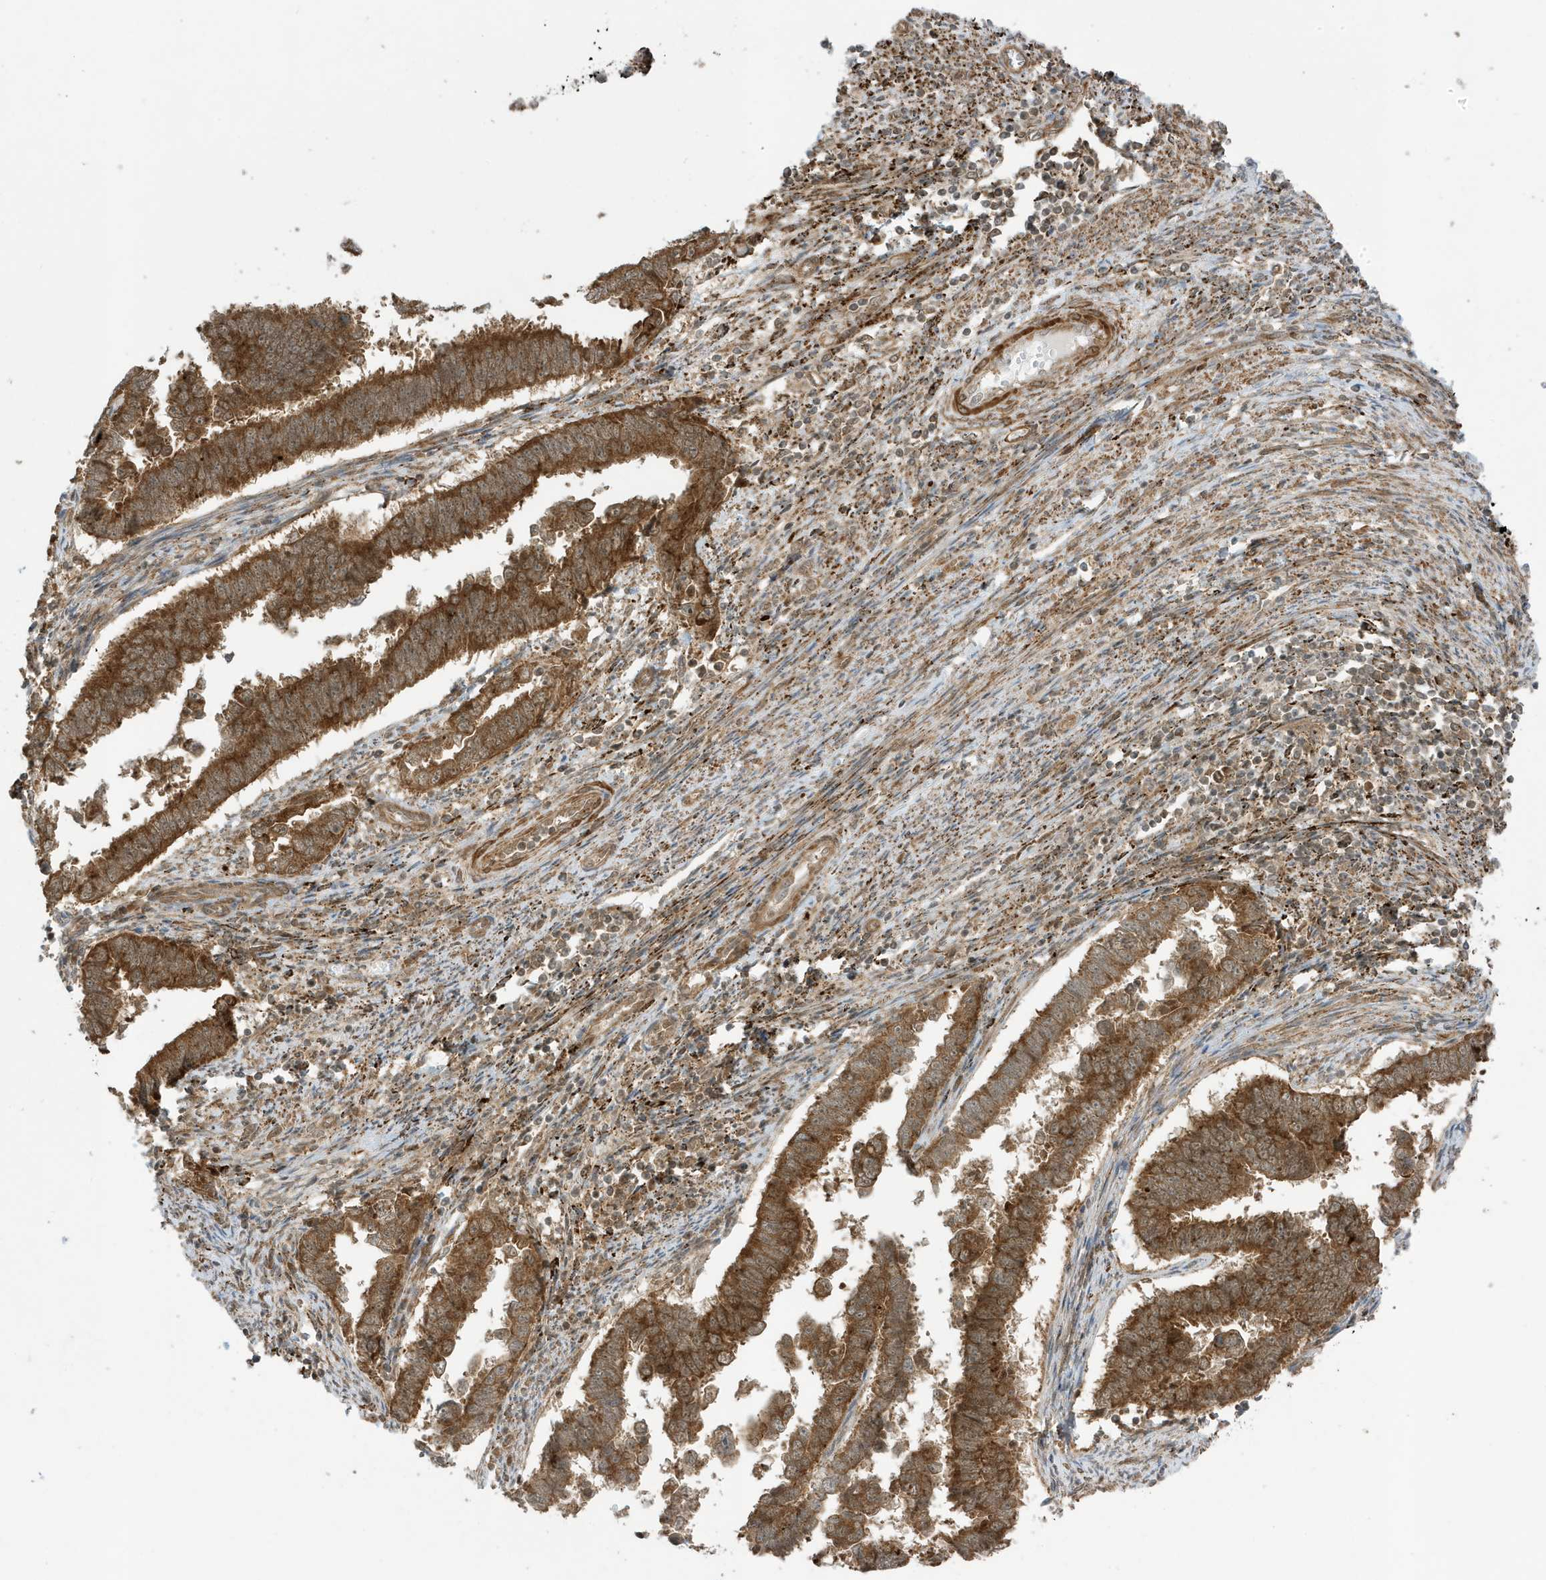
{"staining": {"intensity": "strong", "quantity": ">75%", "location": "cytoplasmic/membranous"}, "tissue": "endometrial cancer", "cell_type": "Tumor cells", "image_type": "cancer", "snomed": [{"axis": "morphology", "description": "Adenocarcinoma, NOS"}, {"axis": "topography", "description": "Endometrium"}], "caption": "Protein analysis of endometrial cancer (adenocarcinoma) tissue exhibits strong cytoplasmic/membranous expression in about >75% of tumor cells. The staining was performed using DAB to visualize the protein expression in brown, while the nuclei were stained in blue with hematoxylin (Magnification: 20x).", "gene": "DHX36", "patient": {"sex": "female", "age": 75}}